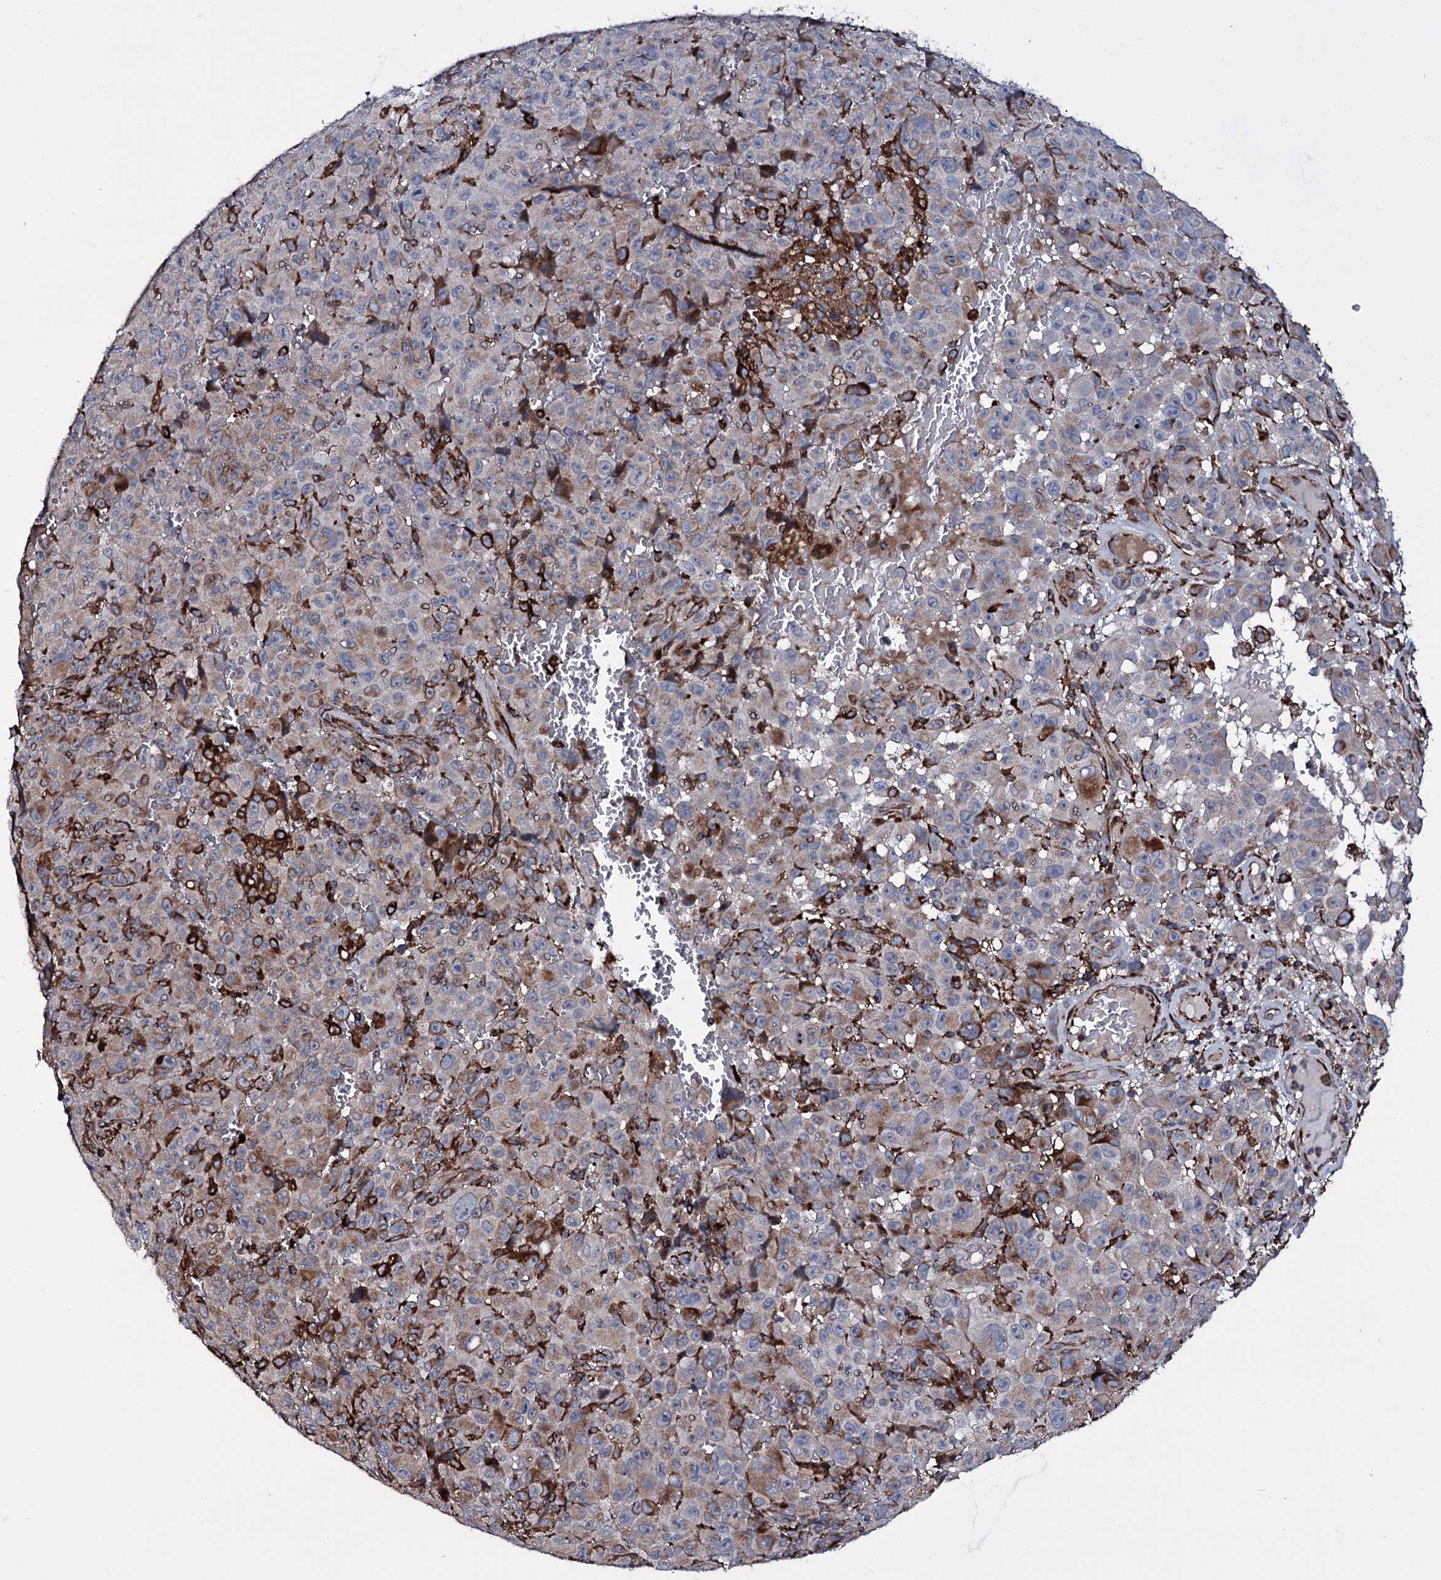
{"staining": {"intensity": "strong", "quantity": "<25%", "location": "cytoplasmic/membranous"}, "tissue": "melanoma", "cell_type": "Tumor cells", "image_type": "cancer", "snomed": [{"axis": "morphology", "description": "Malignant melanoma, NOS"}, {"axis": "topography", "description": "Skin"}], "caption": "DAB (3,3'-diaminobenzidine) immunohistochemical staining of human melanoma demonstrates strong cytoplasmic/membranous protein staining in about <25% of tumor cells. (Stains: DAB (3,3'-diaminobenzidine) in brown, nuclei in blue, Microscopy: brightfield microscopy at high magnification).", "gene": "VAMP8", "patient": {"sex": "female", "age": 82}}